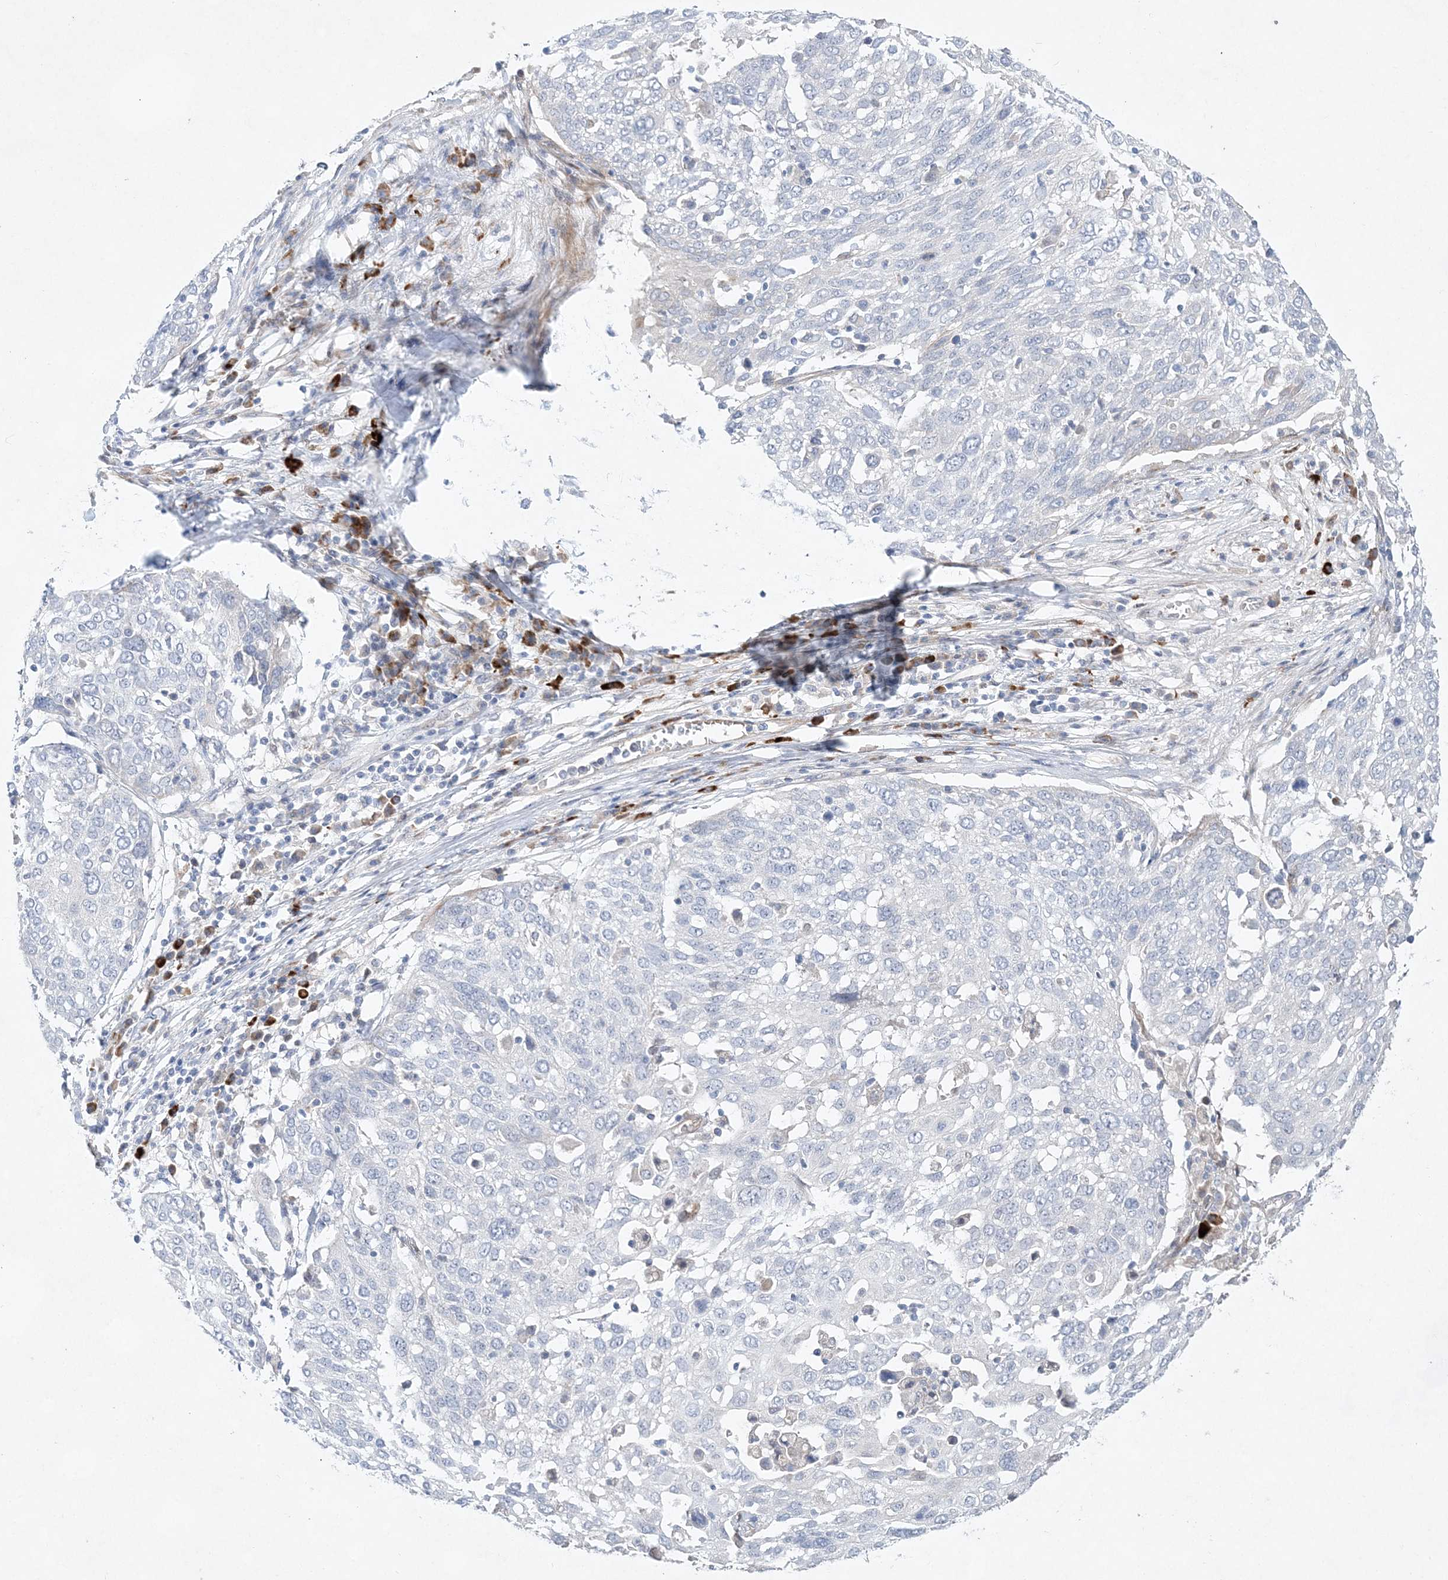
{"staining": {"intensity": "negative", "quantity": "none", "location": "none"}, "tissue": "lung cancer", "cell_type": "Tumor cells", "image_type": "cancer", "snomed": [{"axis": "morphology", "description": "Squamous cell carcinoma, NOS"}, {"axis": "topography", "description": "Lung"}], "caption": "Immunohistochemistry (IHC) of lung squamous cell carcinoma displays no expression in tumor cells.", "gene": "TMEM132B", "patient": {"sex": "male", "age": 65}}